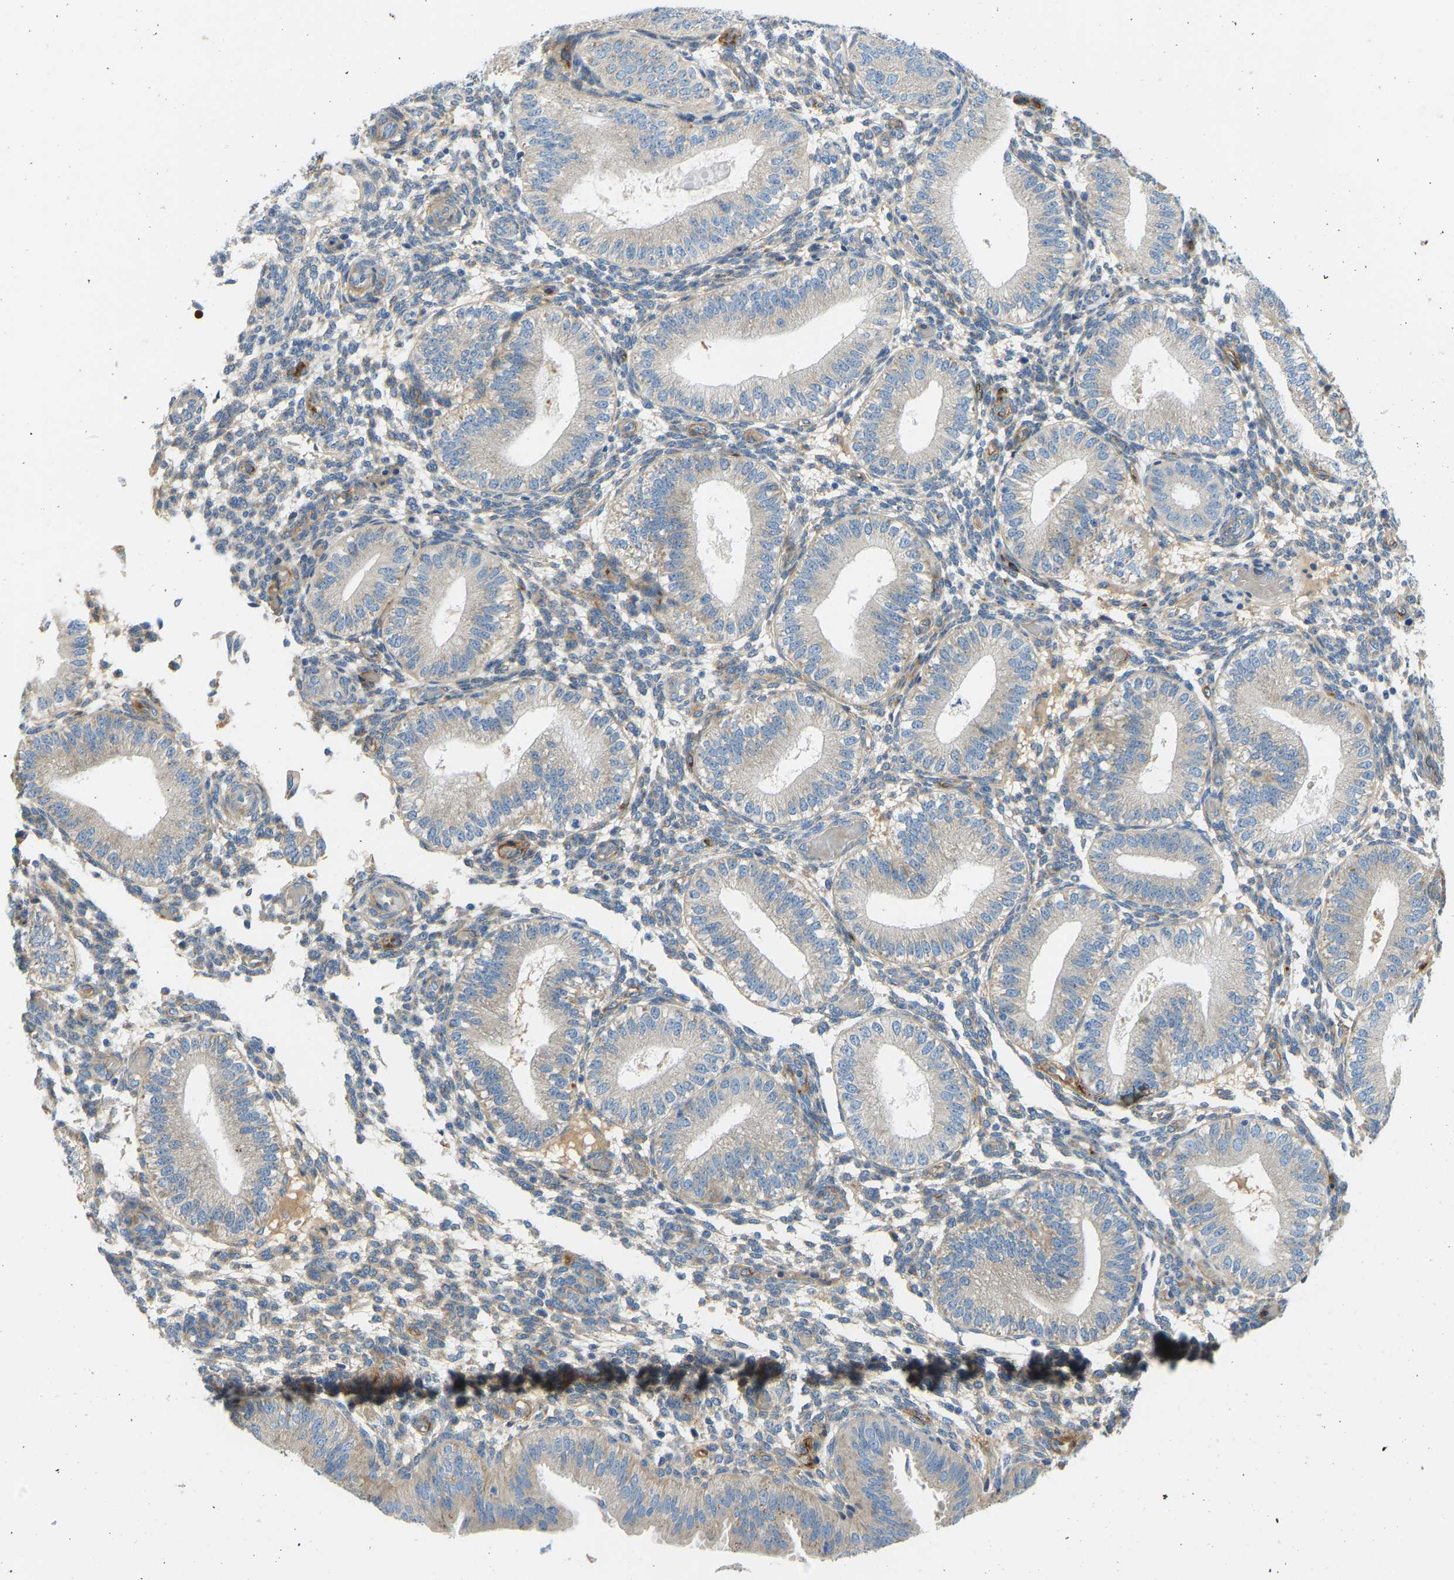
{"staining": {"intensity": "moderate", "quantity": "25%-75%", "location": "cytoplasmic/membranous"}, "tissue": "endometrium", "cell_type": "Cells in endometrial stroma", "image_type": "normal", "snomed": [{"axis": "morphology", "description": "Normal tissue, NOS"}, {"axis": "topography", "description": "Endometrium"}], "caption": "An image of human endometrium stained for a protein shows moderate cytoplasmic/membranous brown staining in cells in endometrial stroma. (Brightfield microscopy of DAB IHC at high magnification).", "gene": "COL15A1", "patient": {"sex": "female", "age": 39}}